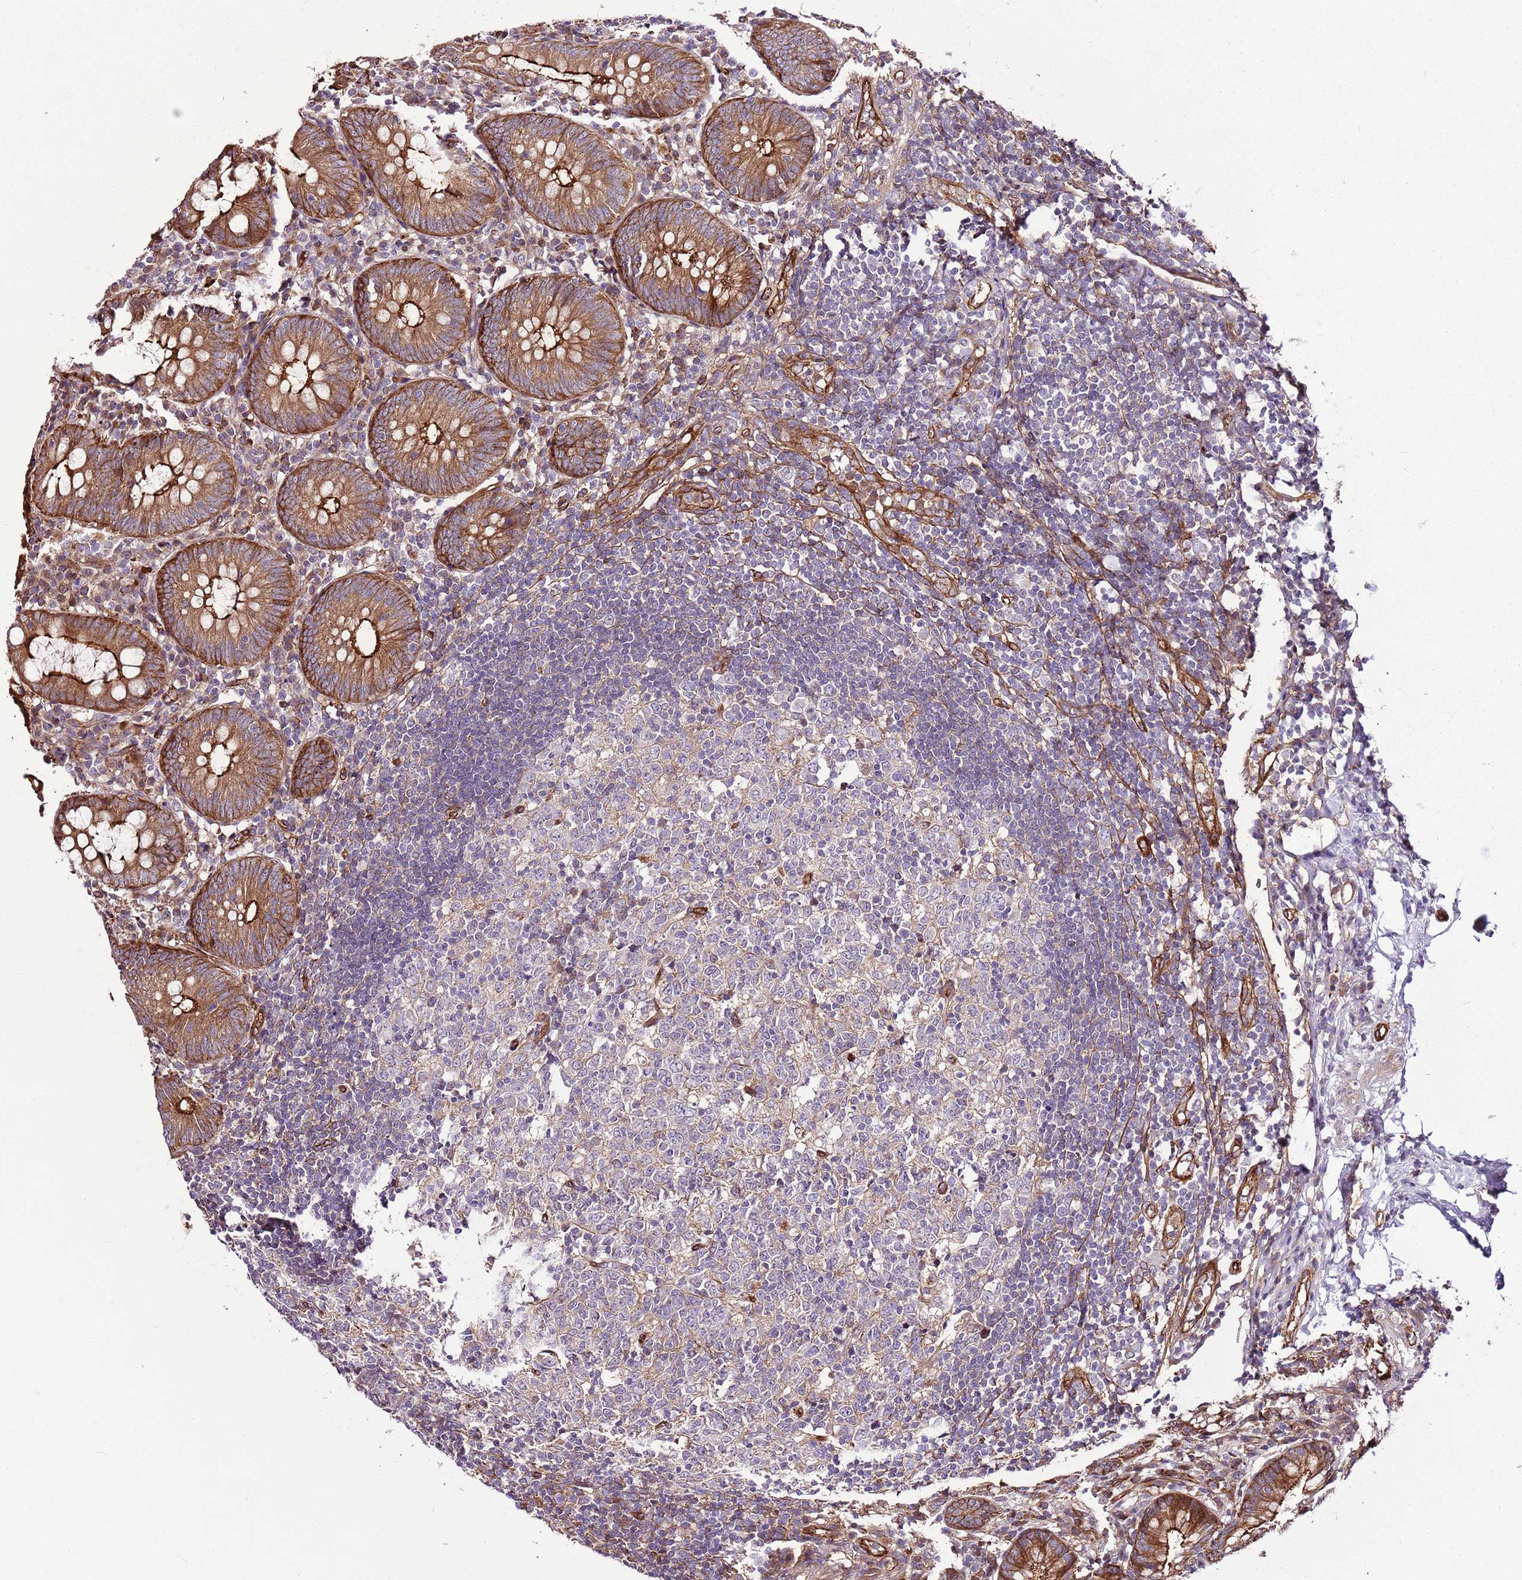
{"staining": {"intensity": "strong", "quantity": ">75%", "location": "cytoplasmic/membranous"}, "tissue": "appendix", "cell_type": "Glandular cells", "image_type": "normal", "snomed": [{"axis": "morphology", "description": "Normal tissue, NOS"}, {"axis": "topography", "description": "Appendix"}], "caption": "Immunohistochemistry (IHC) micrograph of unremarkable human appendix stained for a protein (brown), which displays high levels of strong cytoplasmic/membranous staining in approximately >75% of glandular cells.", "gene": "ZNF827", "patient": {"sex": "female", "age": 54}}